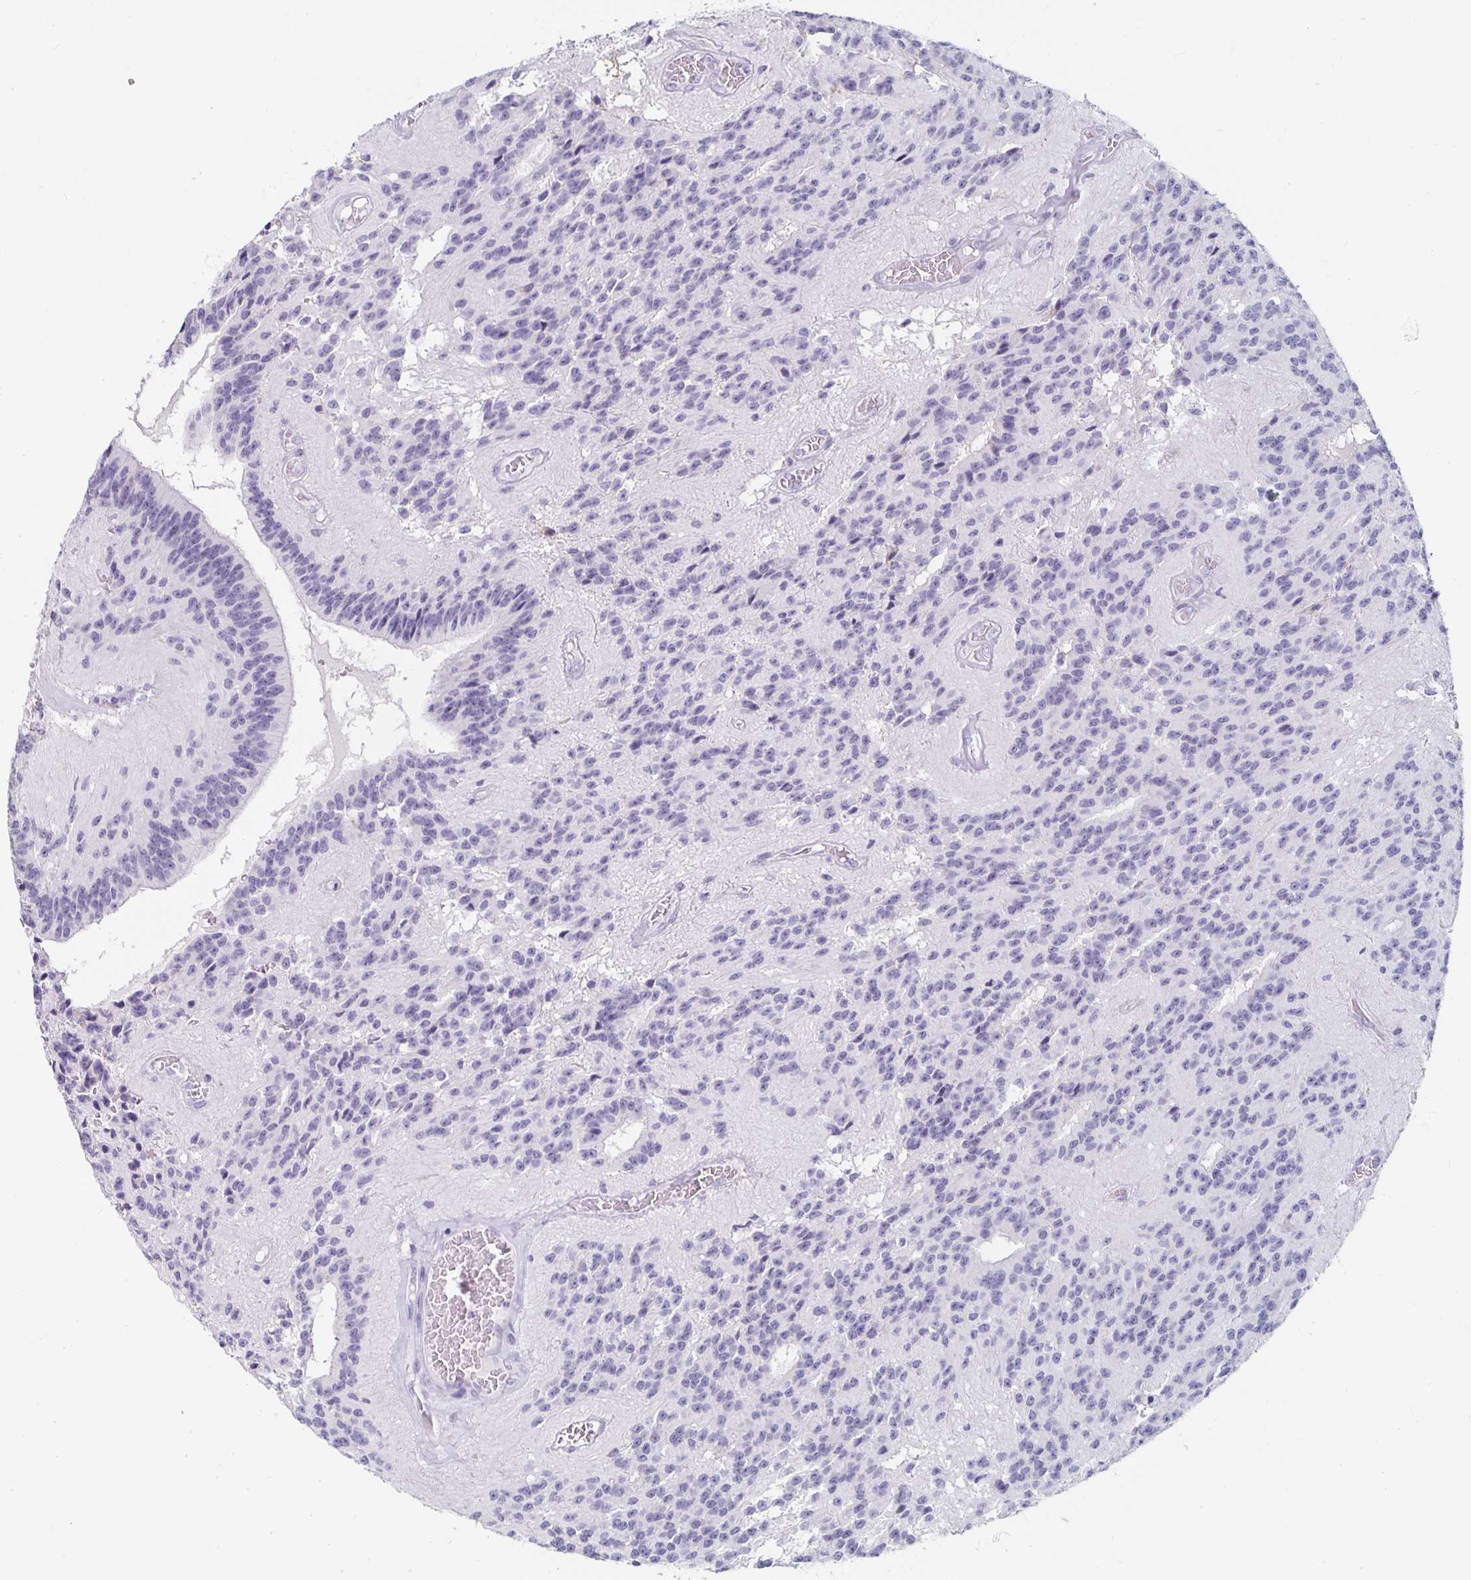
{"staining": {"intensity": "negative", "quantity": "none", "location": "none"}, "tissue": "glioma", "cell_type": "Tumor cells", "image_type": "cancer", "snomed": [{"axis": "morphology", "description": "Glioma, malignant, Low grade"}, {"axis": "topography", "description": "Brain"}], "caption": "Histopathology image shows no significant protein positivity in tumor cells of low-grade glioma (malignant).", "gene": "KCNQ2", "patient": {"sex": "male", "age": 31}}